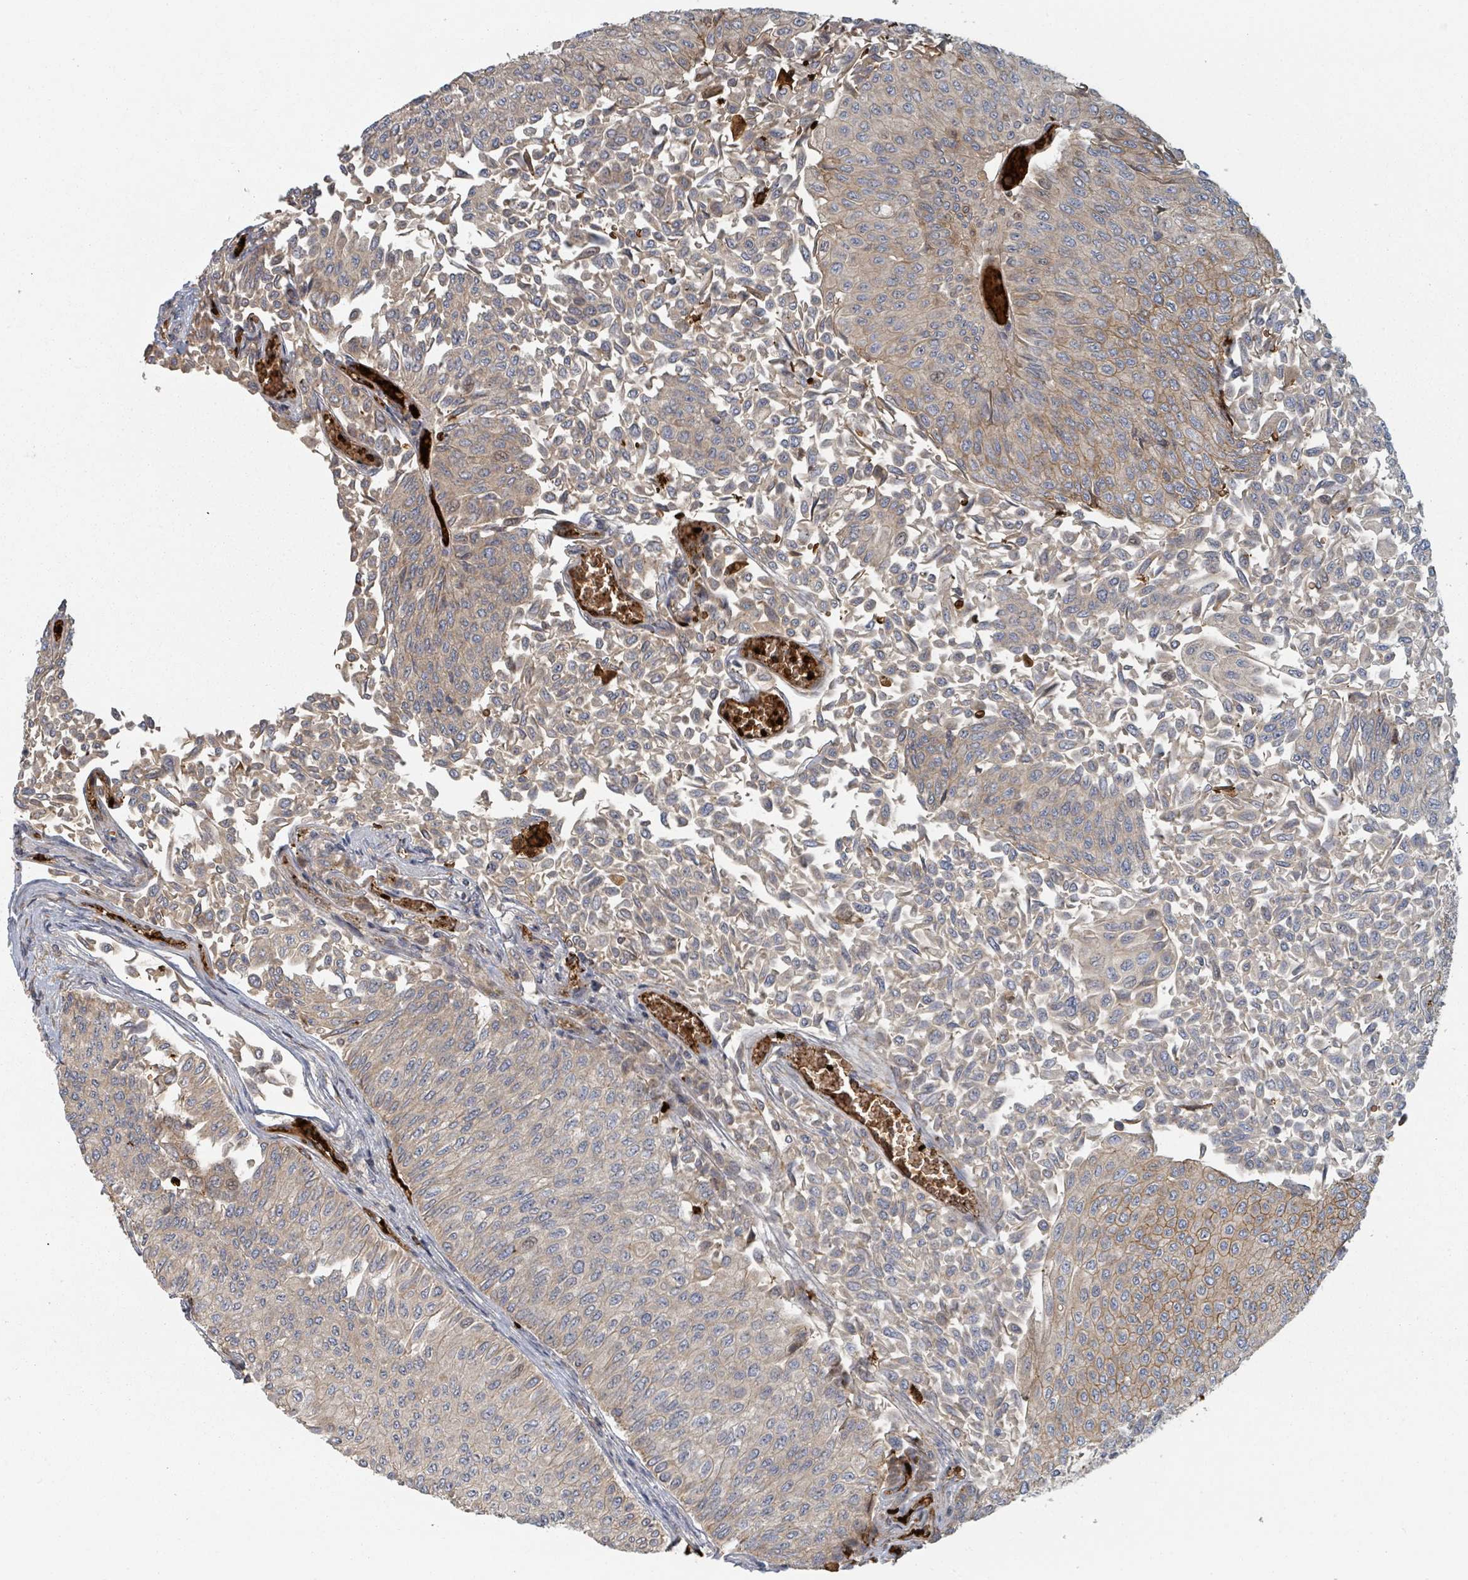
{"staining": {"intensity": "strong", "quantity": "25%-75%", "location": "cytoplasmic/membranous"}, "tissue": "urothelial cancer", "cell_type": "Tumor cells", "image_type": "cancer", "snomed": [{"axis": "morphology", "description": "Urothelial carcinoma, NOS"}, {"axis": "topography", "description": "Urinary bladder"}], "caption": "Transitional cell carcinoma stained for a protein (brown) exhibits strong cytoplasmic/membranous positive staining in approximately 25%-75% of tumor cells.", "gene": "TRPC4AP", "patient": {"sex": "male", "age": 59}}